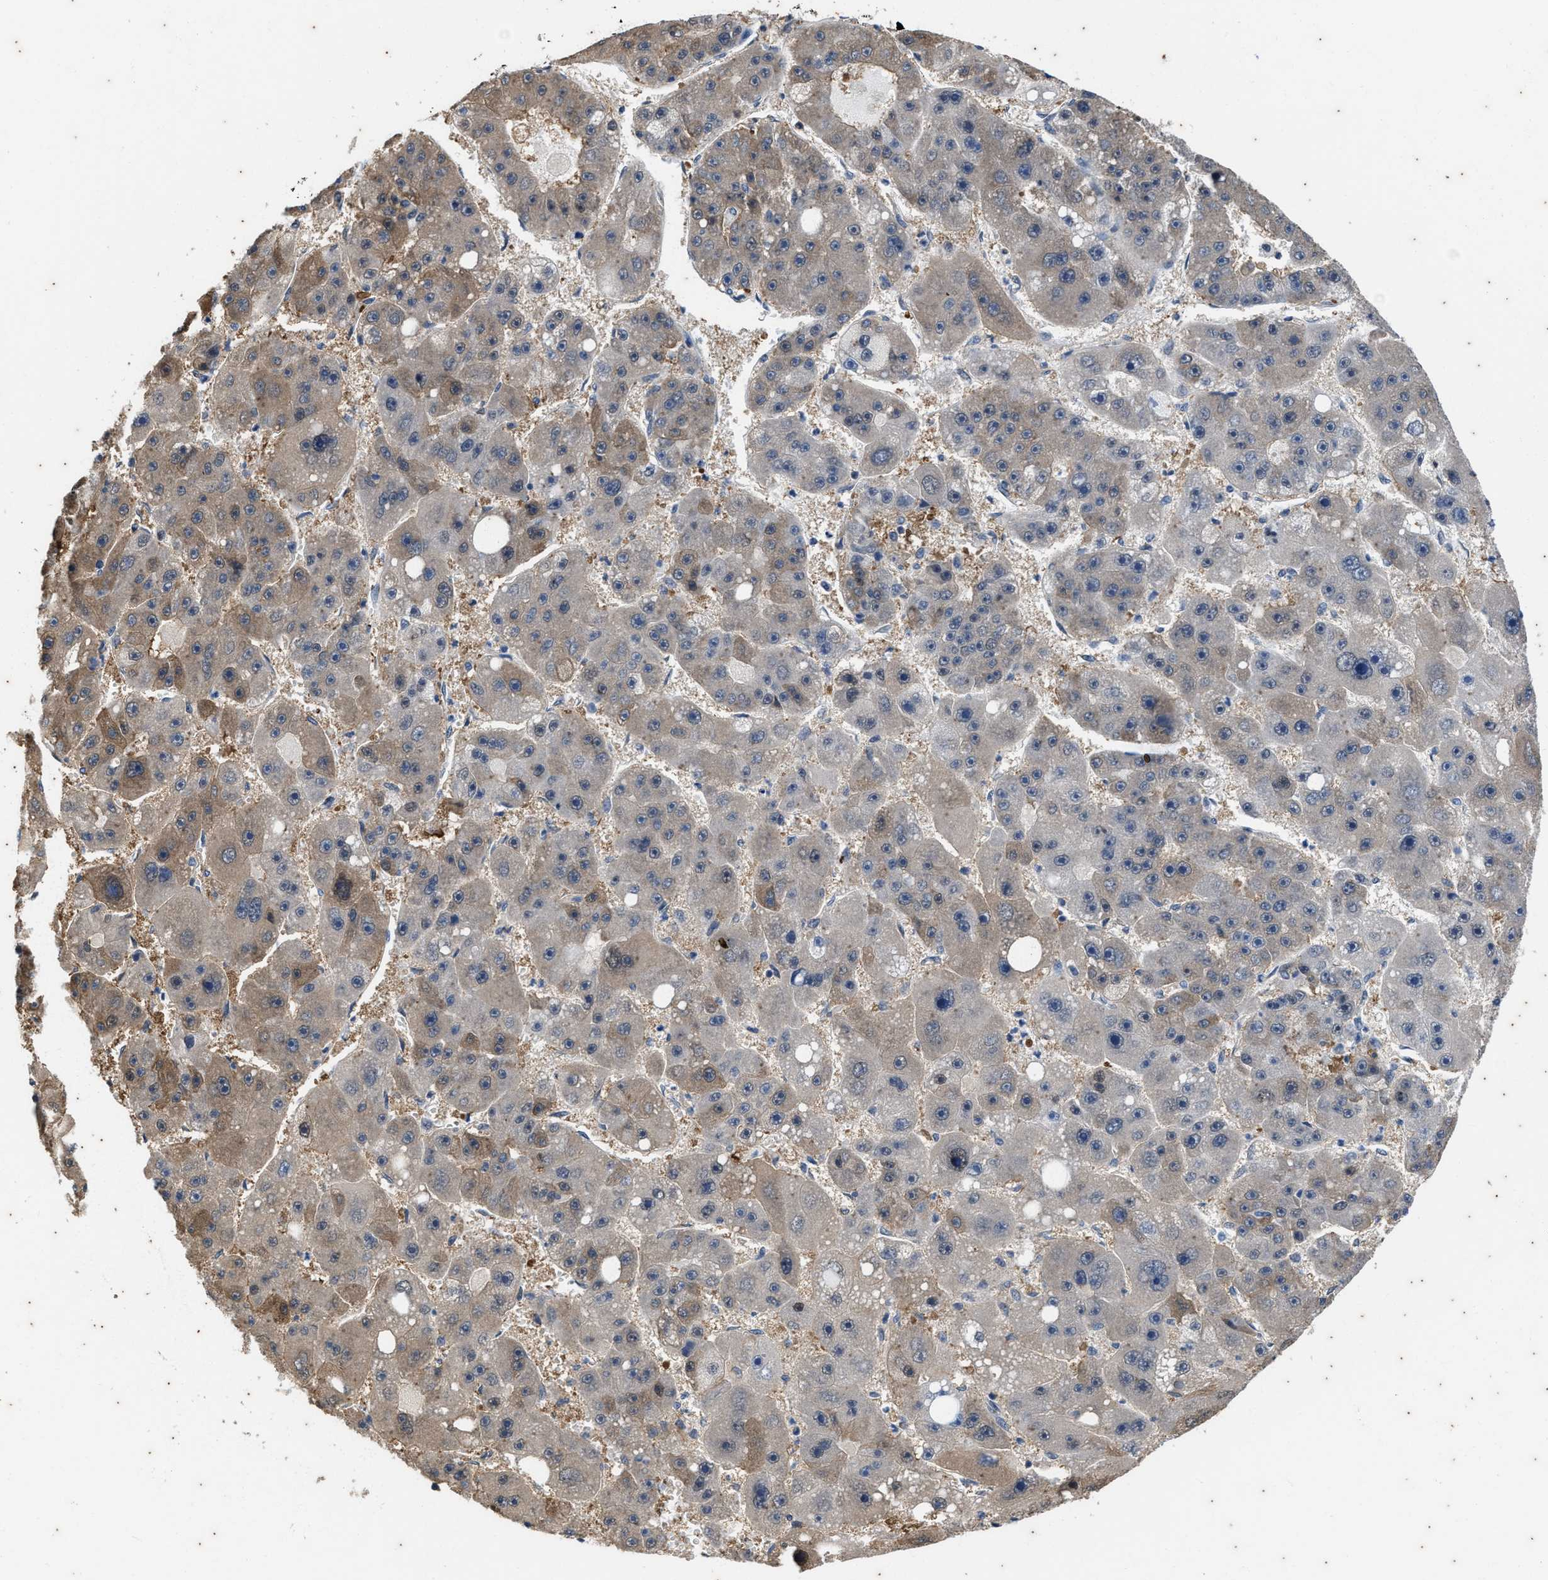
{"staining": {"intensity": "weak", "quantity": "25%-75%", "location": "cytoplasmic/membranous"}, "tissue": "liver cancer", "cell_type": "Tumor cells", "image_type": "cancer", "snomed": [{"axis": "morphology", "description": "Carcinoma, Hepatocellular, NOS"}, {"axis": "topography", "description": "Liver"}], "caption": "A photomicrograph of liver hepatocellular carcinoma stained for a protein reveals weak cytoplasmic/membranous brown staining in tumor cells.", "gene": "COX19", "patient": {"sex": "female", "age": 61}}